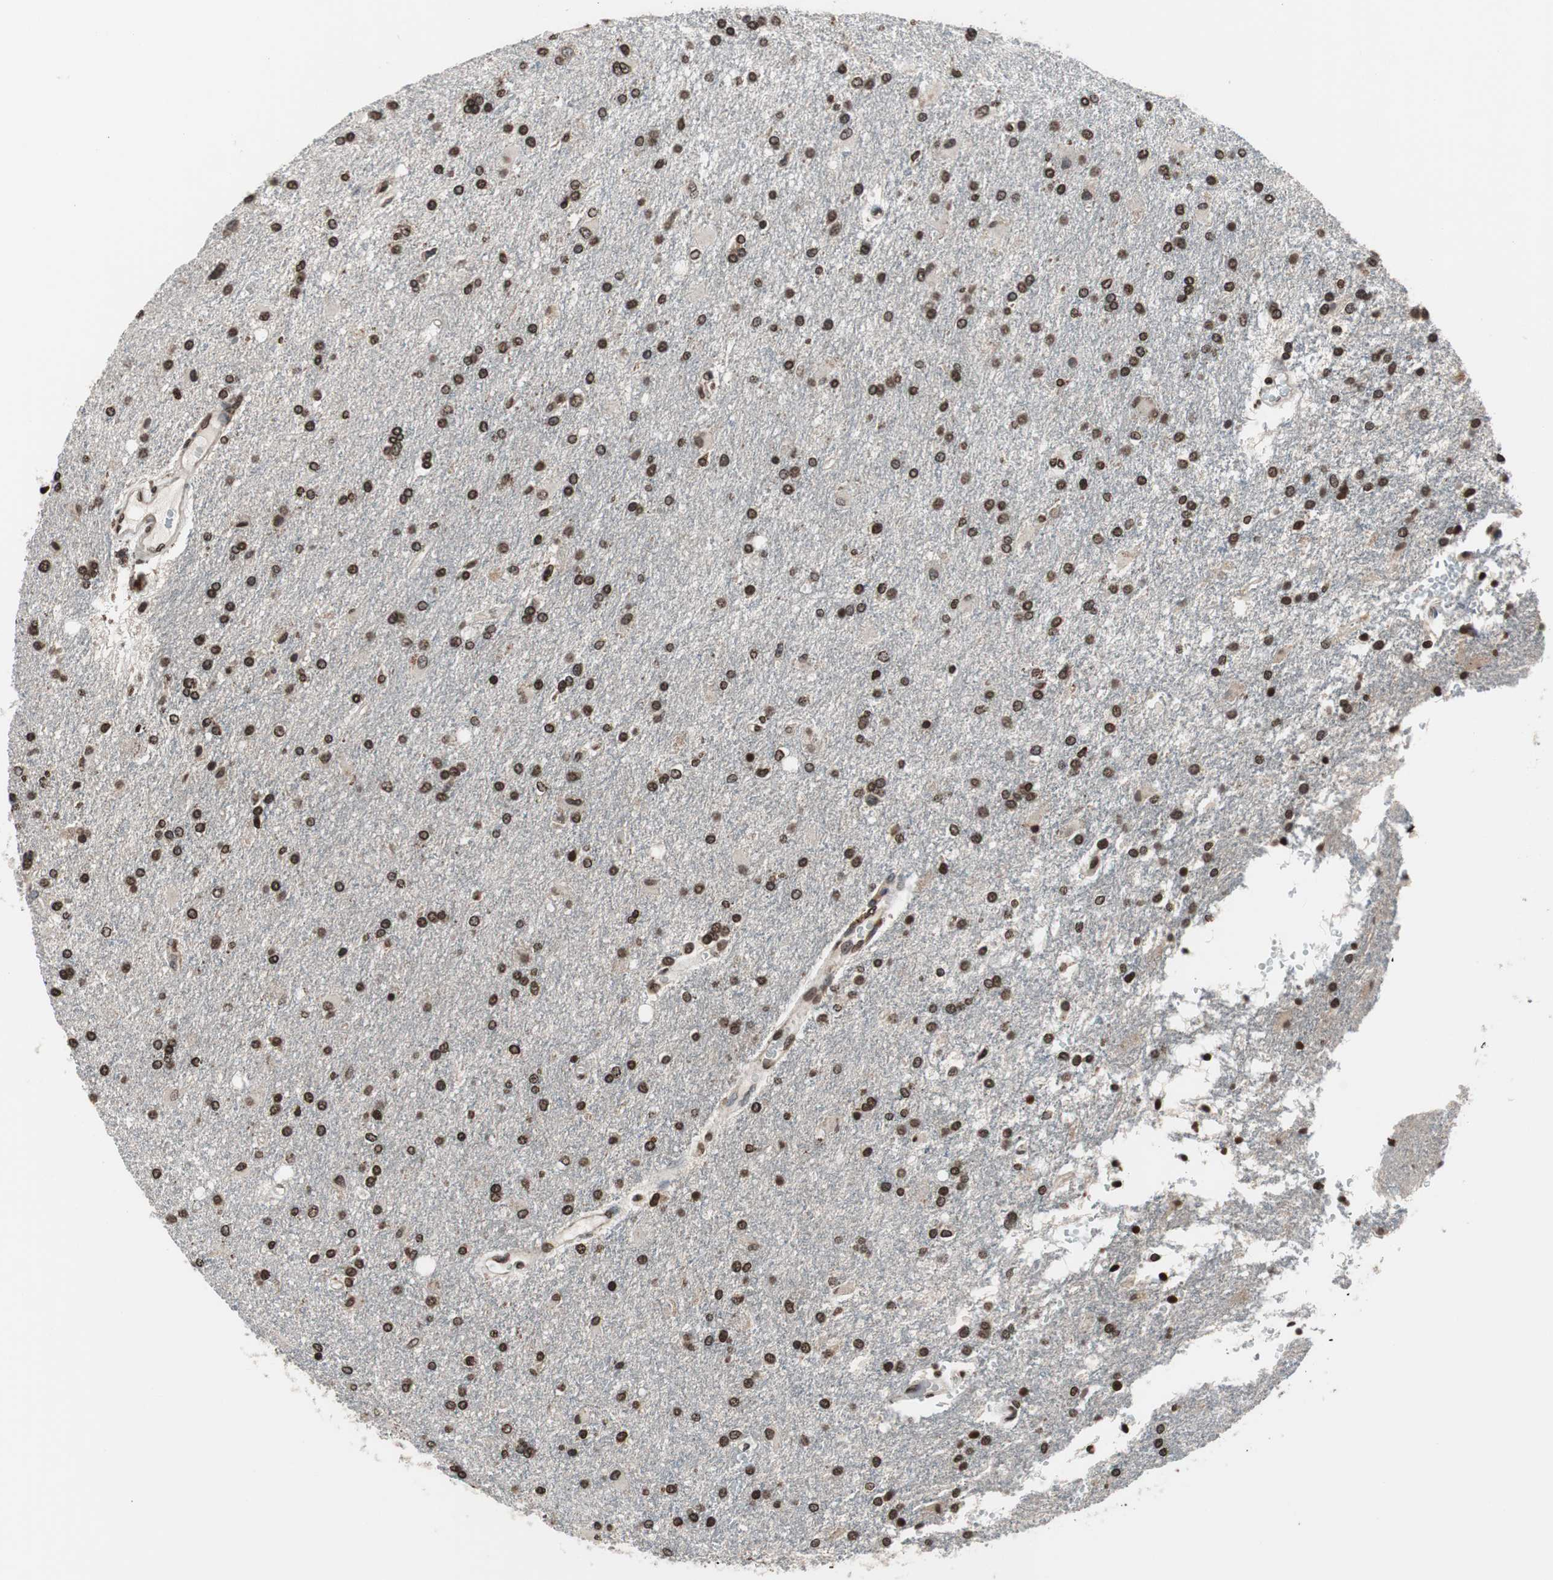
{"staining": {"intensity": "strong", "quantity": ">75%", "location": "nuclear"}, "tissue": "glioma", "cell_type": "Tumor cells", "image_type": "cancer", "snomed": [{"axis": "morphology", "description": "Glioma, malignant, High grade"}, {"axis": "topography", "description": "Brain"}], "caption": "Approximately >75% of tumor cells in glioma display strong nuclear protein staining as visualized by brown immunohistochemical staining.", "gene": "RFC1", "patient": {"sex": "male", "age": 71}}